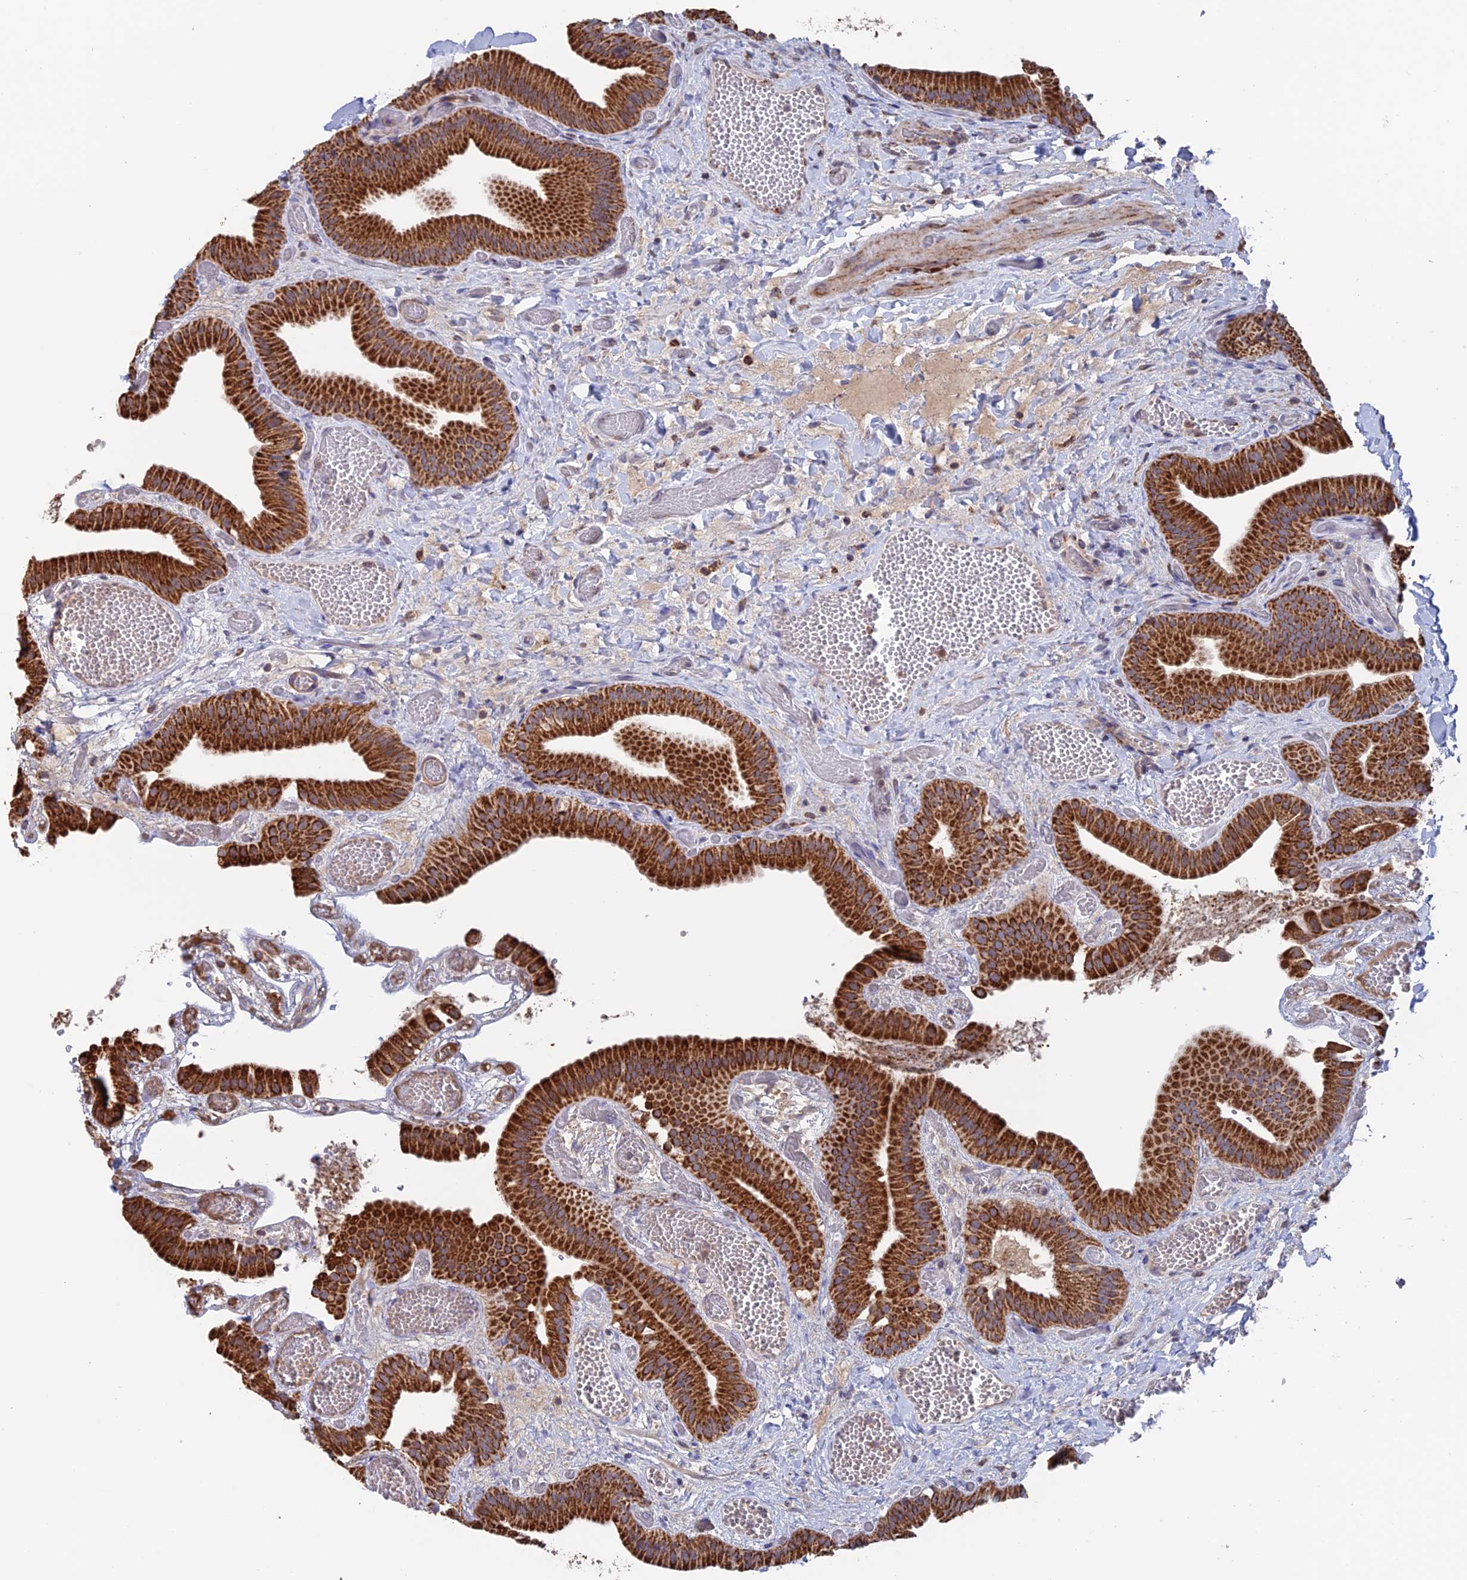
{"staining": {"intensity": "strong", "quantity": ">75%", "location": "cytoplasmic/membranous"}, "tissue": "gallbladder", "cell_type": "Glandular cells", "image_type": "normal", "snomed": [{"axis": "morphology", "description": "Normal tissue, NOS"}, {"axis": "topography", "description": "Gallbladder"}], "caption": "Gallbladder was stained to show a protein in brown. There is high levels of strong cytoplasmic/membranous expression in approximately >75% of glandular cells. (DAB (3,3'-diaminobenzidine) IHC, brown staining for protein, blue staining for nuclei).", "gene": "DTYMK", "patient": {"sex": "female", "age": 64}}